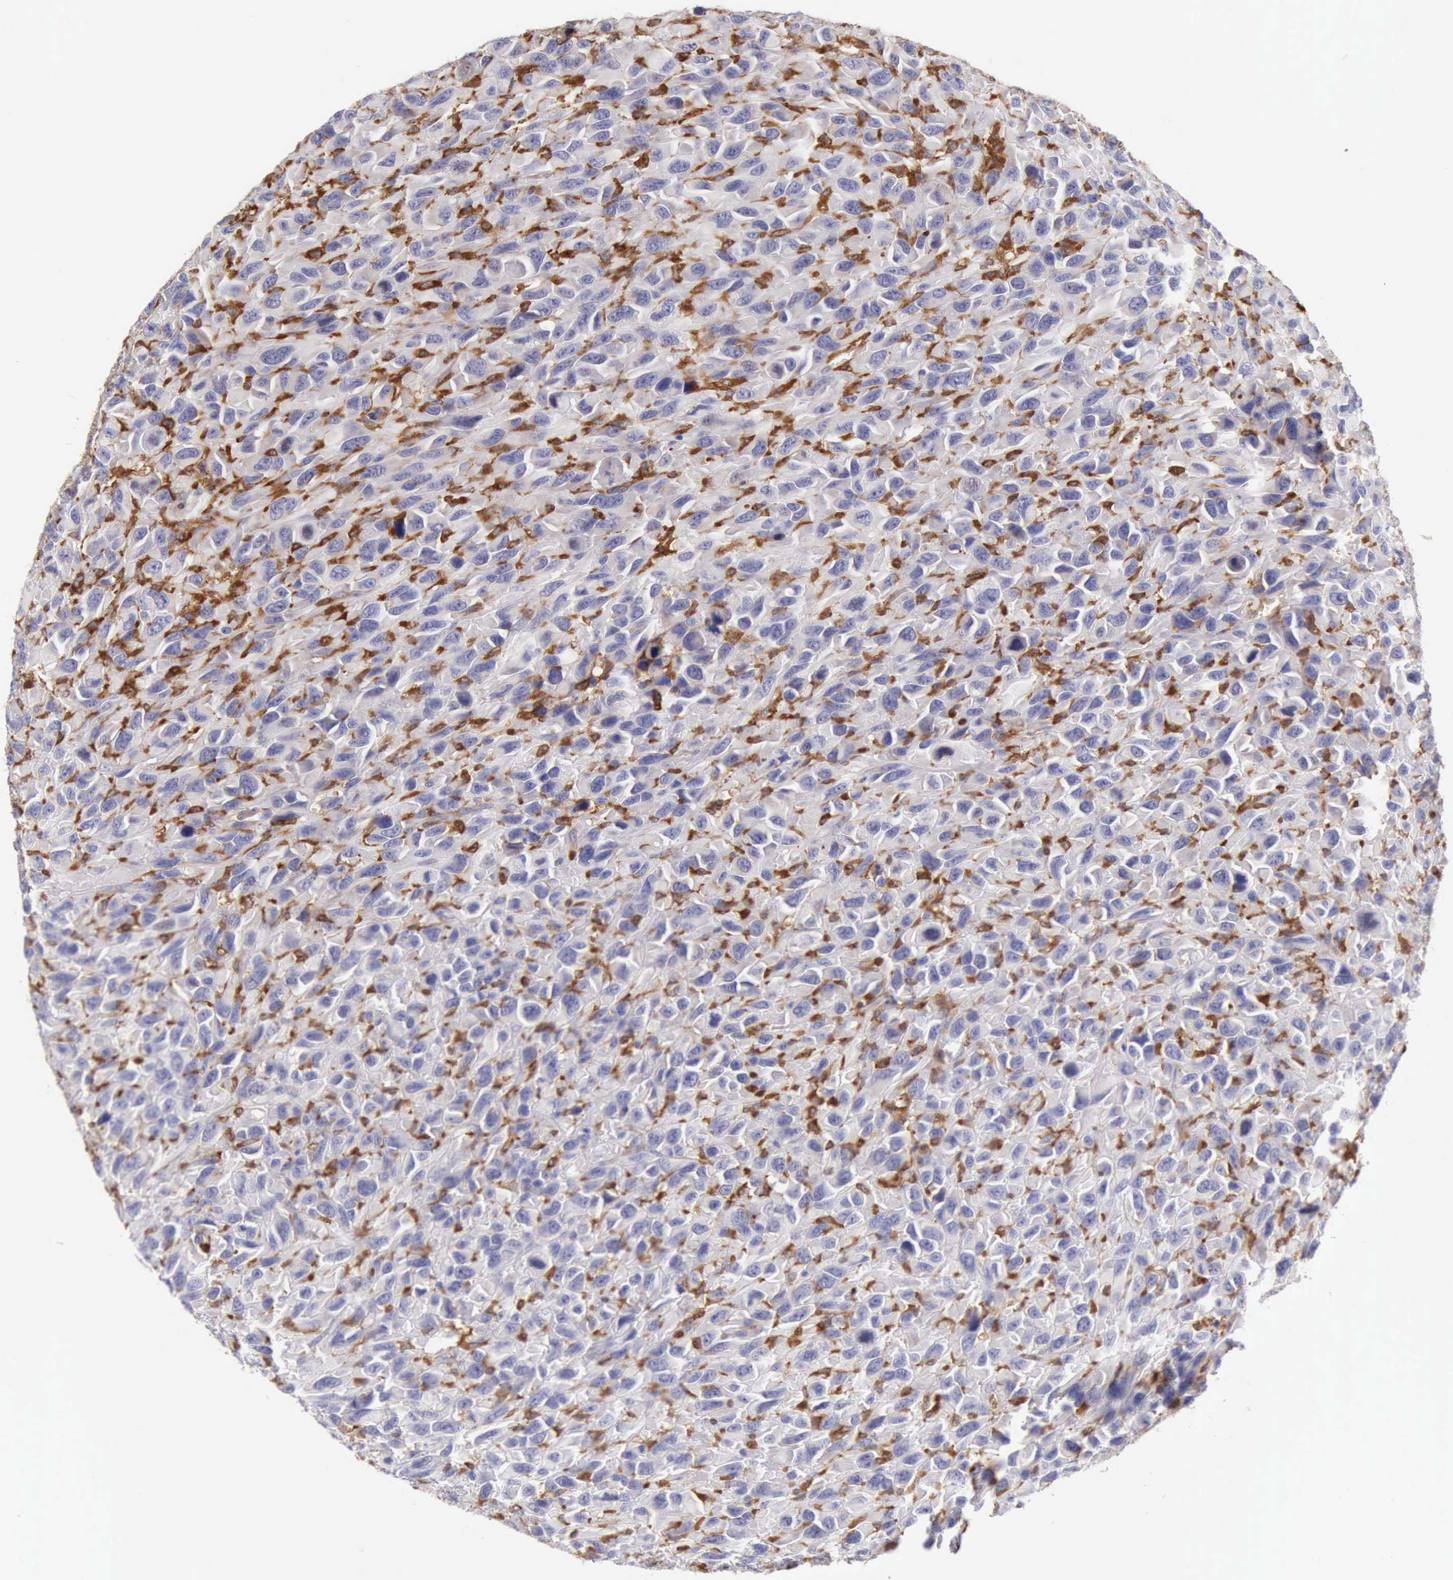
{"staining": {"intensity": "negative", "quantity": "none", "location": "none"}, "tissue": "renal cancer", "cell_type": "Tumor cells", "image_type": "cancer", "snomed": [{"axis": "morphology", "description": "Adenocarcinoma, NOS"}, {"axis": "topography", "description": "Kidney"}], "caption": "Human renal cancer stained for a protein using IHC displays no positivity in tumor cells.", "gene": "ARHGAP4", "patient": {"sex": "male", "age": 79}}